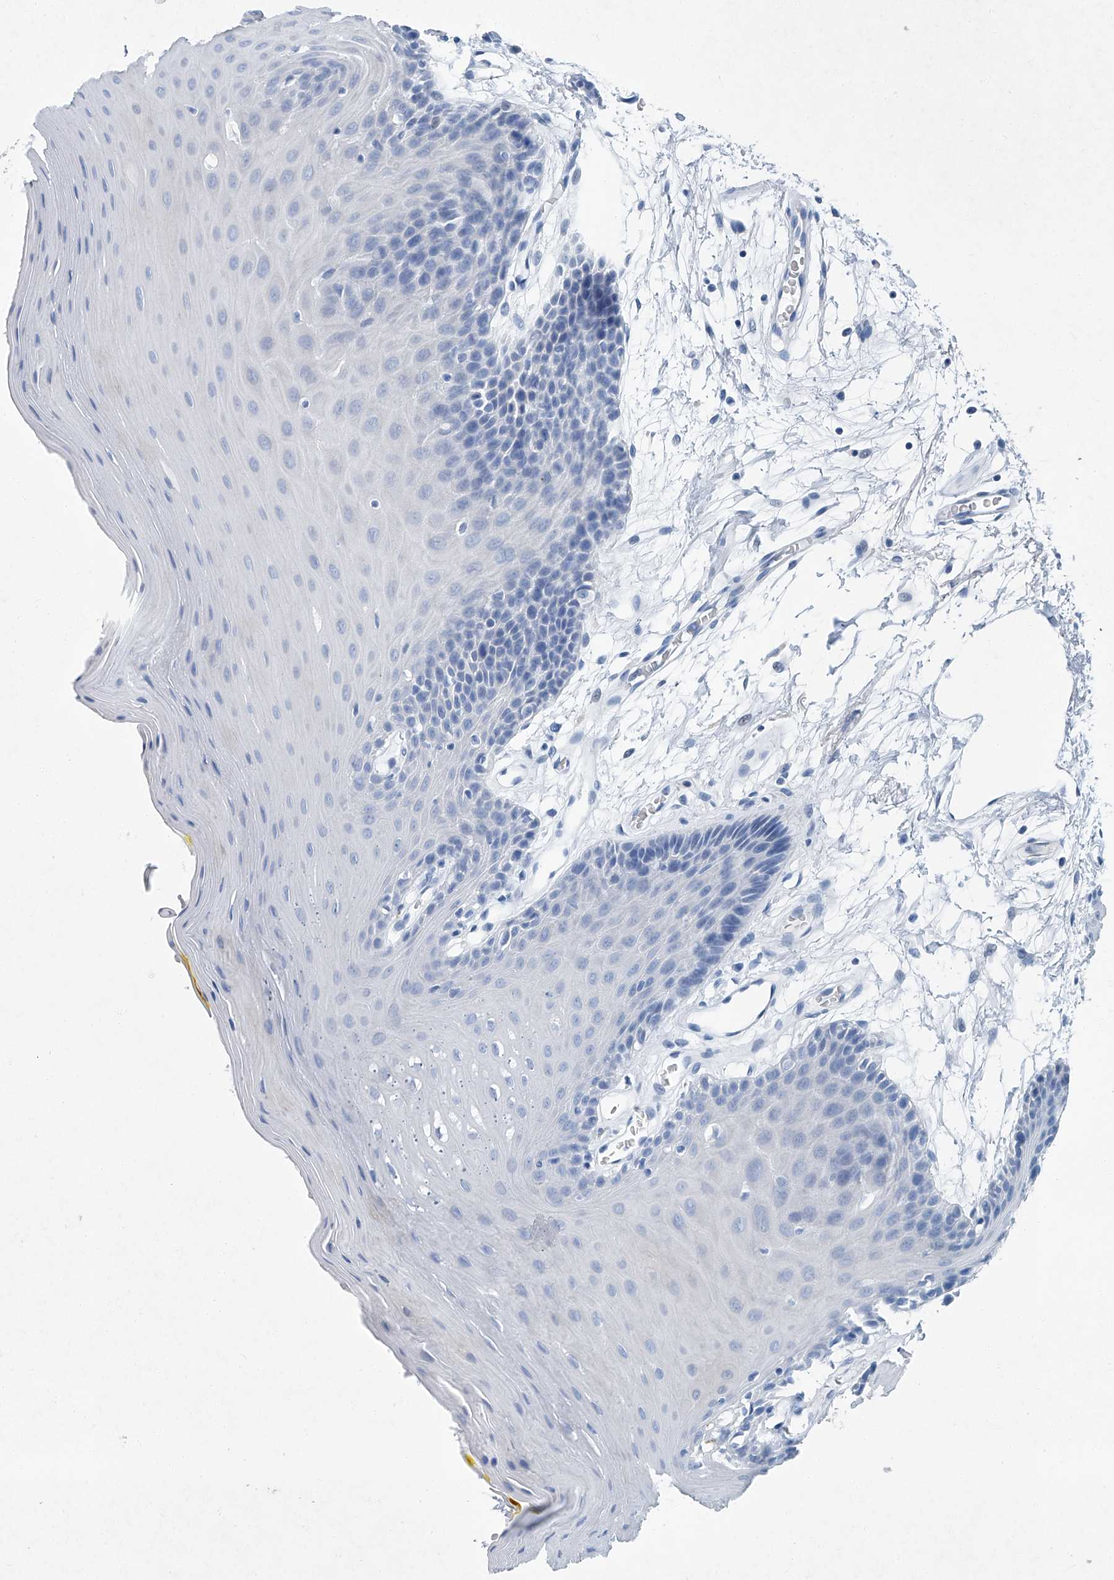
{"staining": {"intensity": "negative", "quantity": "none", "location": "none"}, "tissue": "oral mucosa", "cell_type": "Squamous epithelial cells", "image_type": "normal", "snomed": [{"axis": "morphology", "description": "Normal tissue, NOS"}, {"axis": "morphology", "description": "Squamous cell carcinoma, NOS"}, {"axis": "topography", "description": "Skeletal muscle"}, {"axis": "topography", "description": "Oral tissue"}, {"axis": "topography", "description": "Salivary gland"}, {"axis": "topography", "description": "Head-Neck"}], "caption": "IHC micrograph of normal human oral mucosa stained for a protein (brown), which reveals no staining in squamous epithelial cells. Brightfield microscopy of IHC stained with DAB (3,3'-diaminobenzidine) (brown) and hematoxylin (blue), captured at high magnification.", "gene": "CYP2A7", "patient": {"sex": "male", "age": 54}}